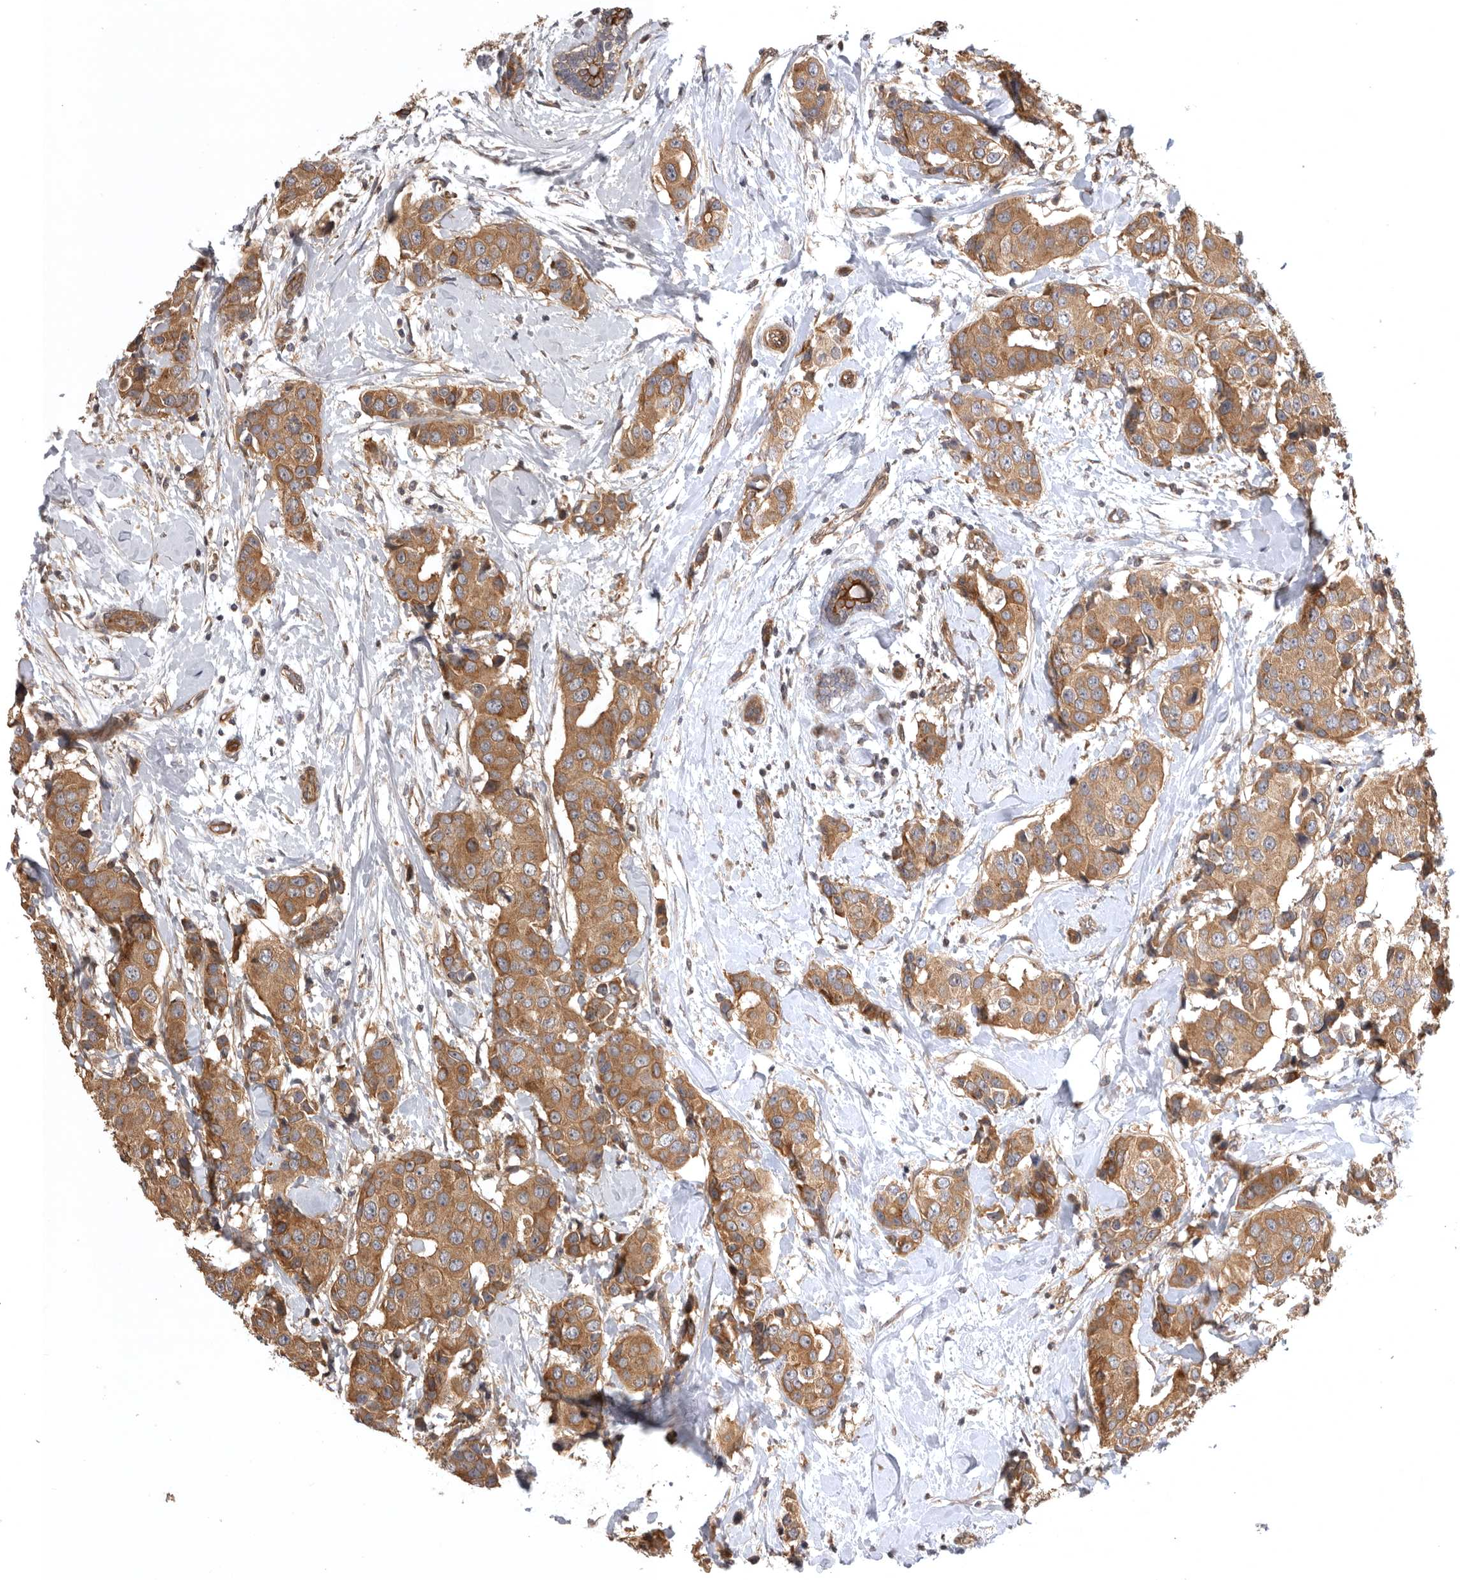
{"staining": {"intensity": "moderate", "quantity": ">75%", "location": "cytoplasmic/membranous"}, "tissue": "breast cancer", "cell_type": "Tumor cells", "image_type": "cancer", "snomed": [{"axis": "morphology", "description": "Normal tissue, NOS"}, {"axis": "morphology", "description": "Duct carcinoma"}, {"axis": "topography", "description": "Breast"}], "caption": "The image shows staining of breast intraductal carcinoma, revealing moderate cytoplasmic/membranous protein positivity (brown color) within tumor cells. The protein is stained brown, and the nuclei are stained in blue (DAB (3,3'-diaminobenzidine) IHC with brightfield microscopy, high magnification).", "gene": "CUEDC1", "patient": {"sex": "female", "age": 39}}